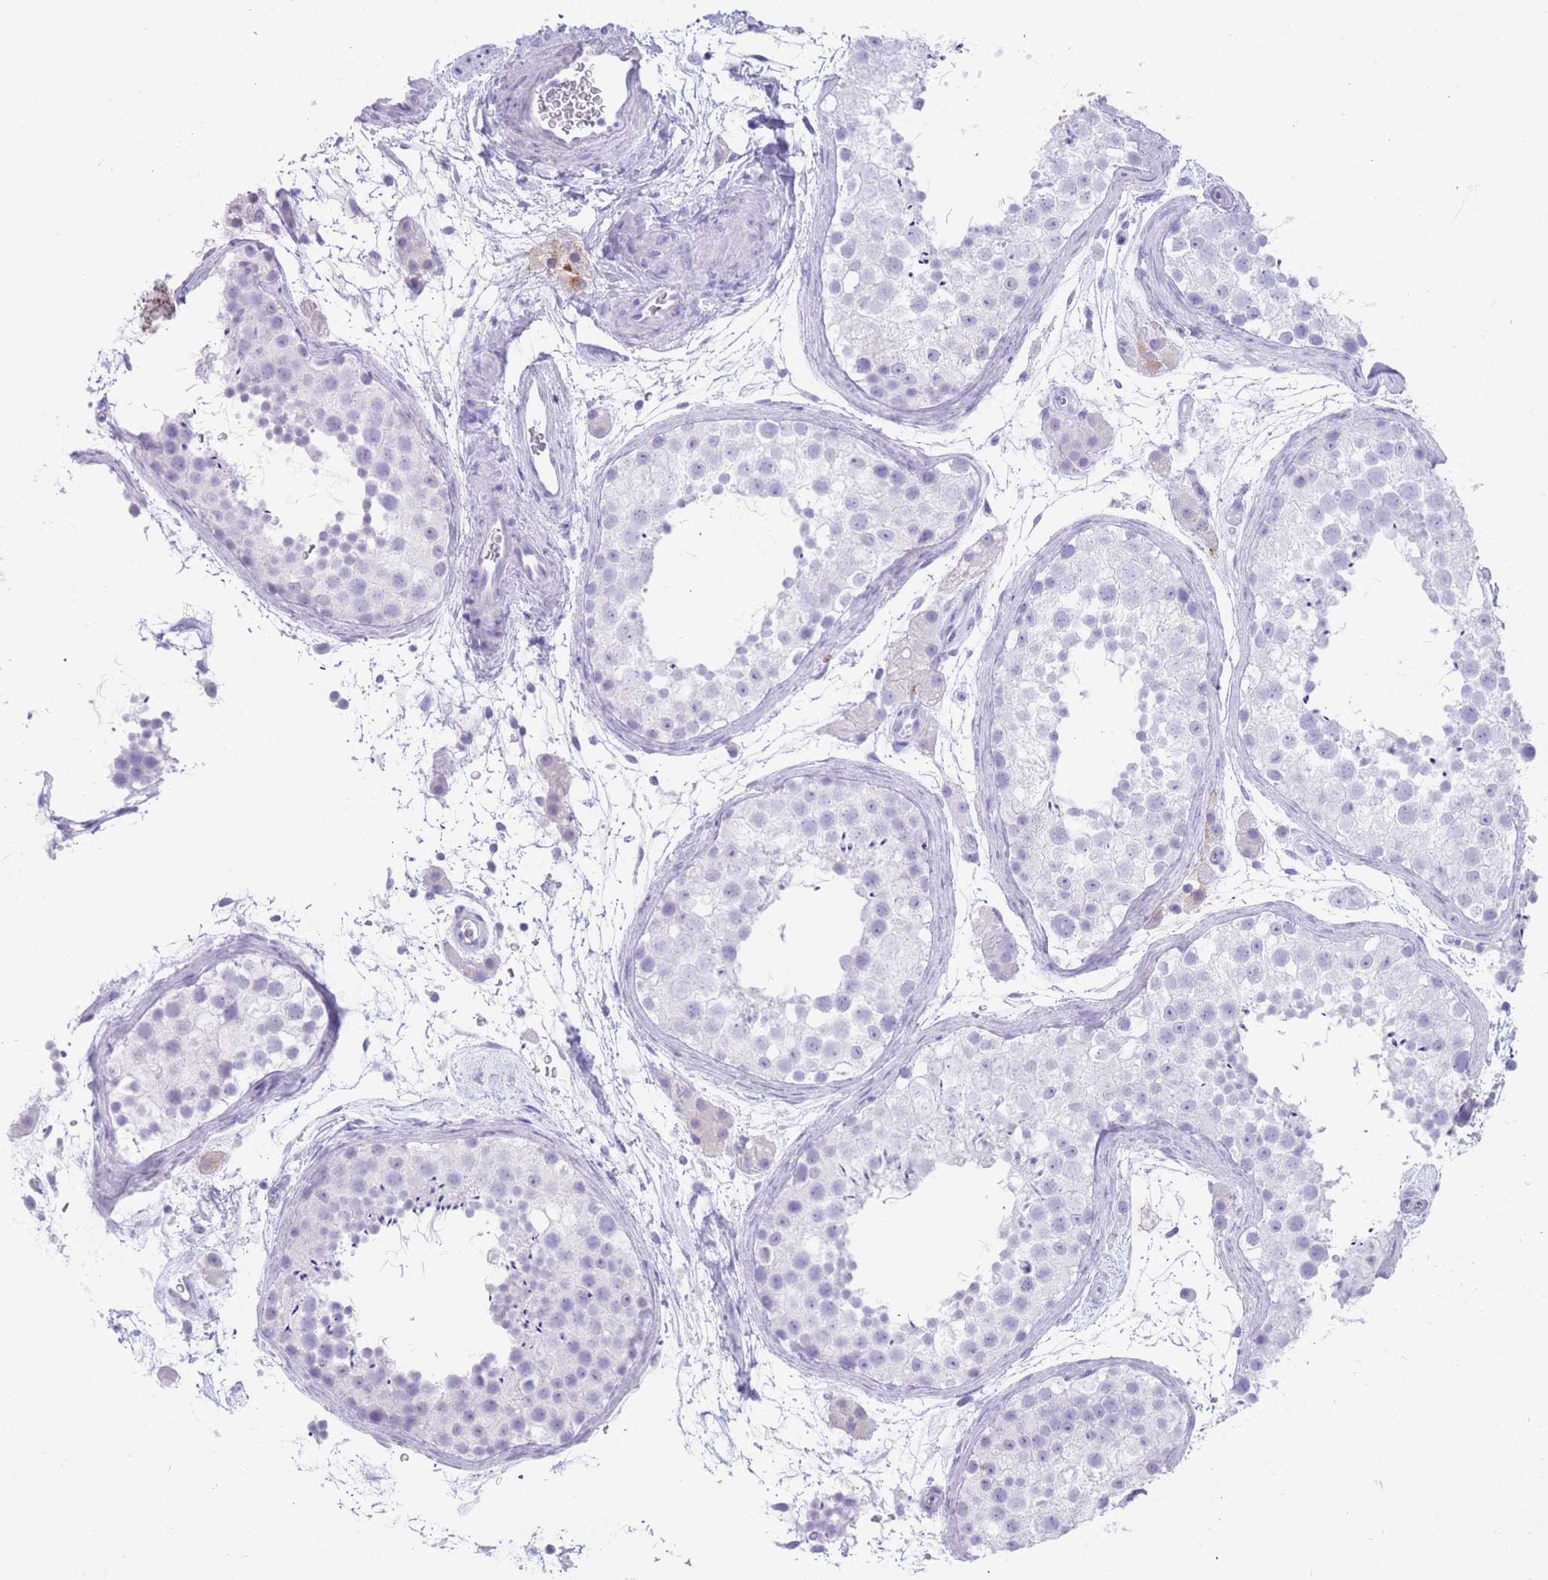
{"staining": {"intensity": "negative", "quantity": "none", "location": "none"}, "tissue": "testis", "cell_type": "Cells in seminiferous ducts", "image_type": "normal", "snomed": [{"axis": "morphology", "description": "Normal tissue, NOS"}, {"axis": "topography", "description": "Testis"}], "caption": "DAB (3,3'-diaminobenzidine) immunohistochemical staining of benign testis reveals no significant expression in cells in seminiferous ducts. (DAB IHC visualized using brightfield microscopy, high magnification).", "gene": "ELOA2", "patient": {"sex": "male", "age": 41}}